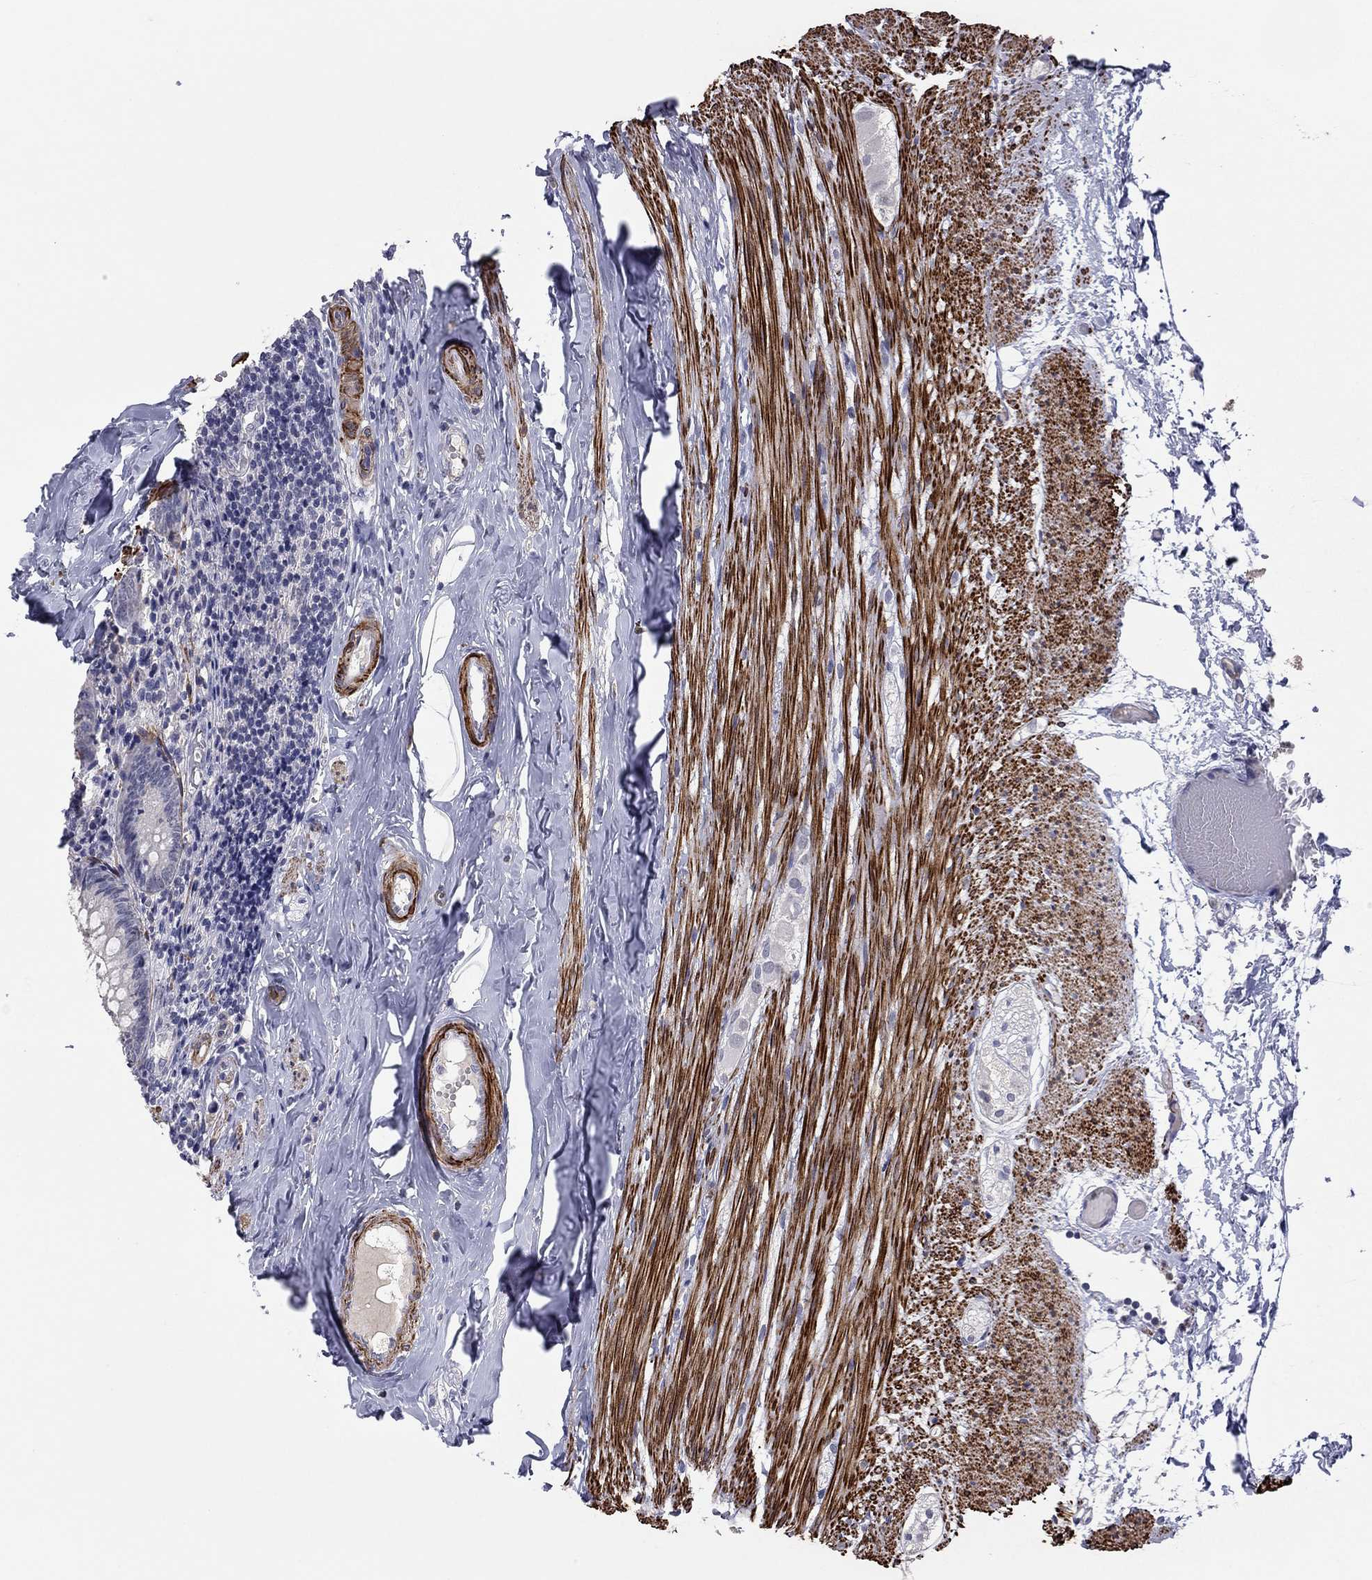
{"staining": {"intensity": "negative", "quantity": "none", "location": "none"}, "tissue": "appendix", "cell_type": "Glandular cells", "image_type": "normal", "snomed": [{"axis": "morphology", "description": "Normal tissue, NOS"}, {"axis": "topography", "description": "Appendix"}], "caption": "This is an IHC histopathology image of benign appendix. There is no expression in glandular cells.", "gene": "IP6K3", "patient": {"sex": "female", "age": 23}}